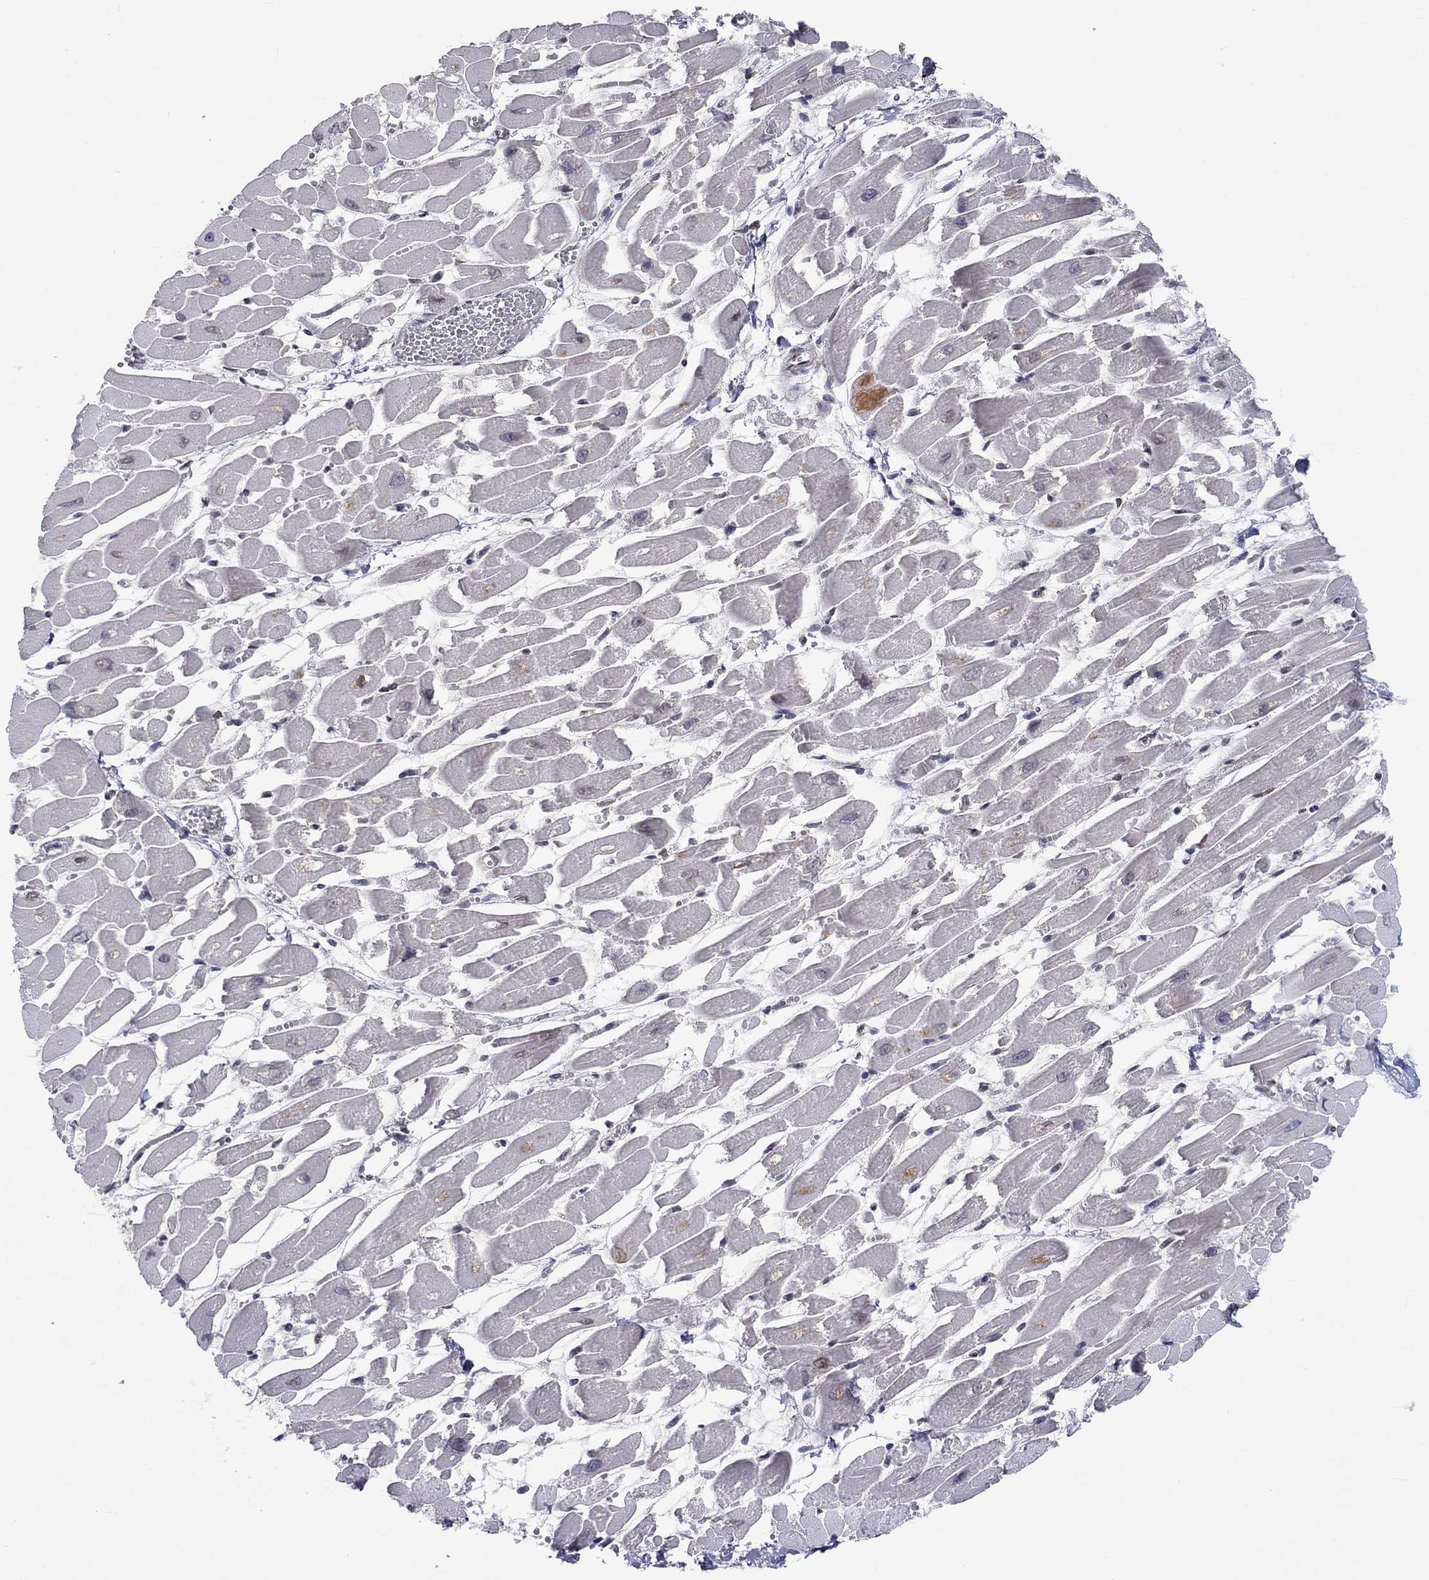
{"staining": {"intensity": "negative", "quantity": "none", "location": "none"}, "tissue": "heart muscle", "cell_type": "Cardiomyocytes", "image_type": "normal", "snomed": [{"axis": "morphology", "description": "Normal tissue, NOS"}, {"axis": "topography", "description": "Heart"}], "caption": "Immunohistochemistry image of benign heart muscle stained for a protein (brown), which exhibits no staining in cardiomyocytes.", "gene": "CETN3", "patient": {"sex": "female", "age": 52}}